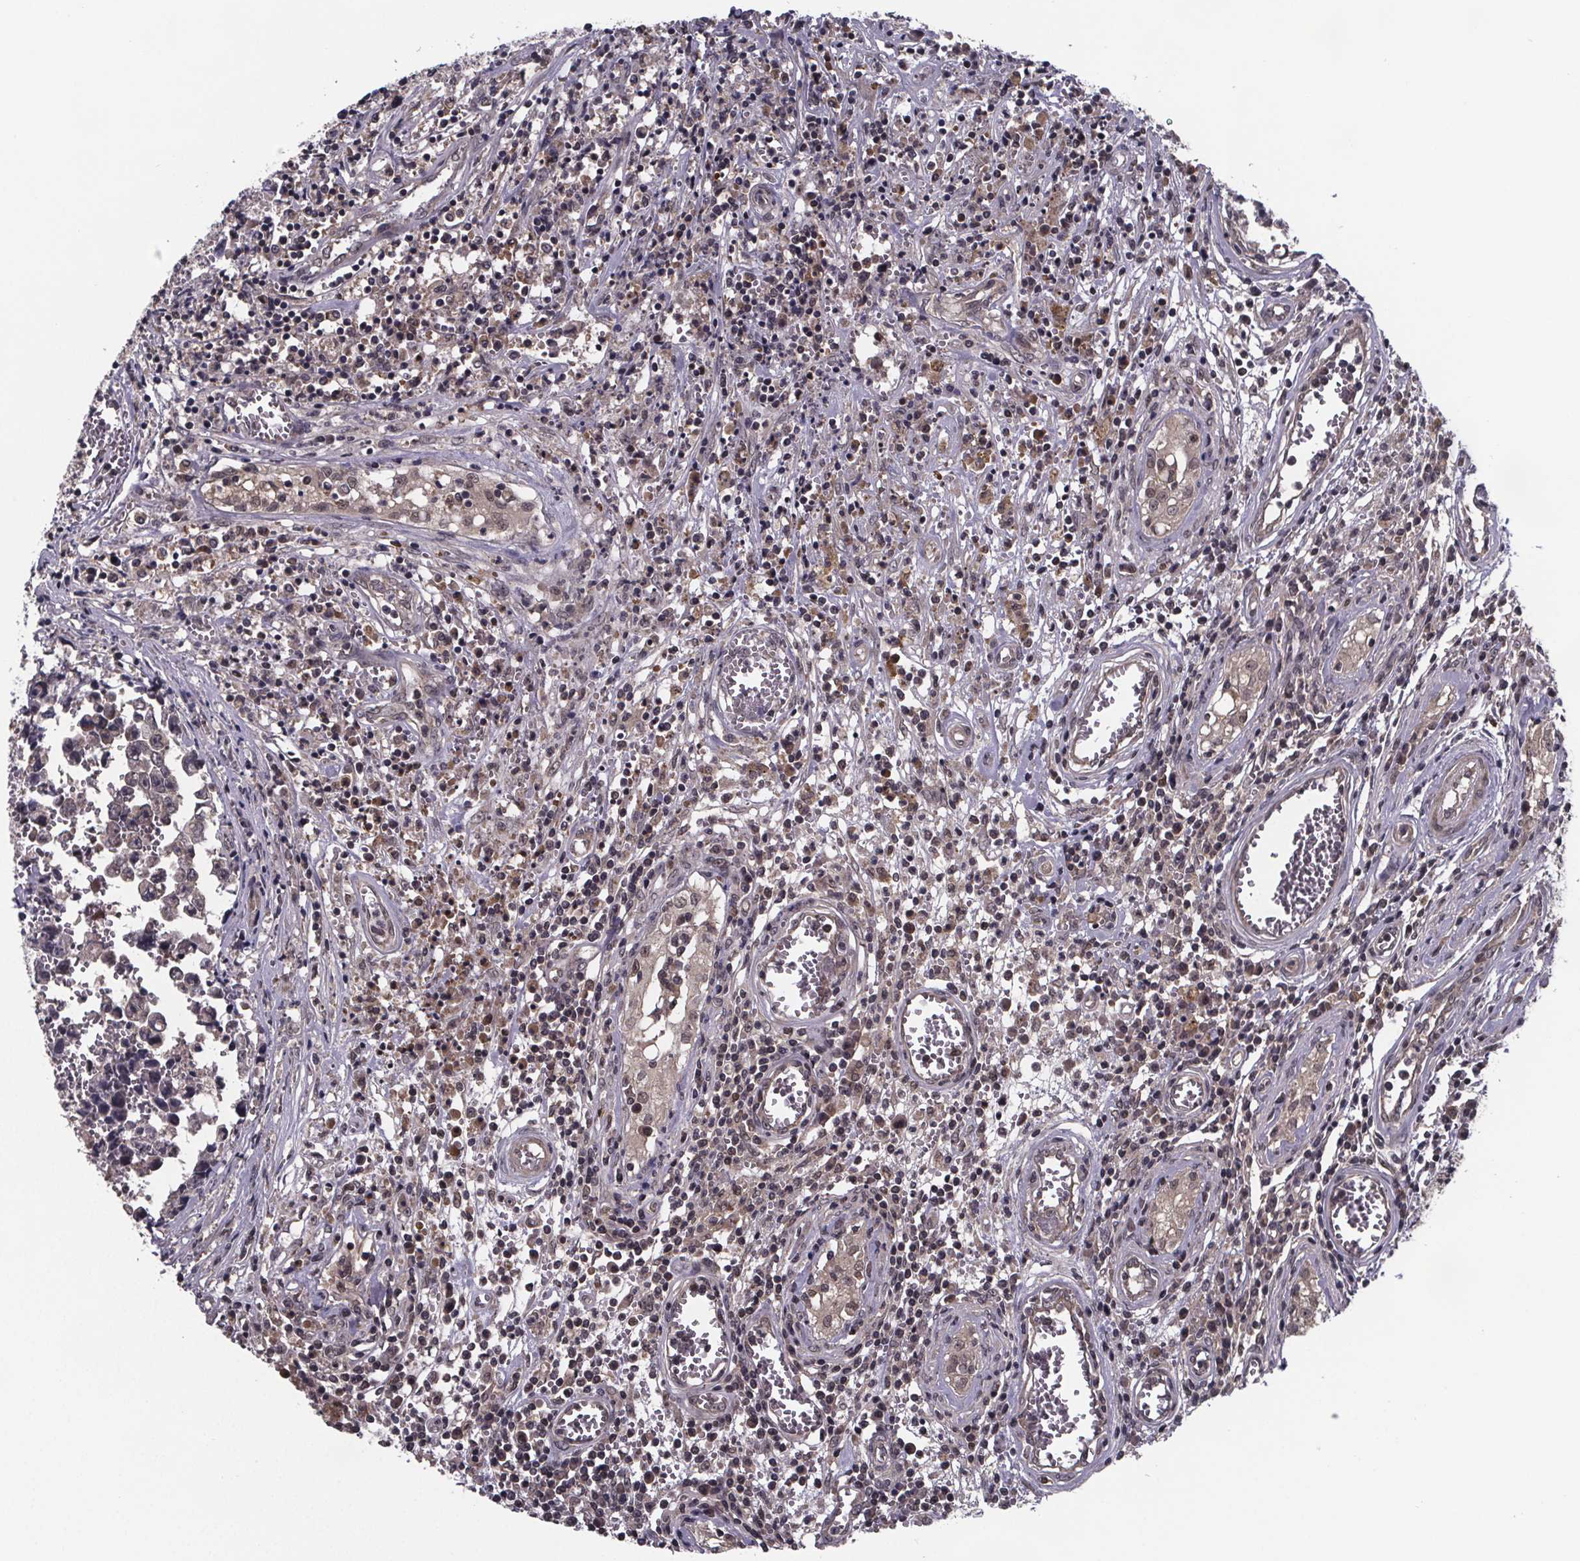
{"staining": {"intensity": "negative", "quantity": "none", "location": "none"}, "tissue": "testis cancer", "cell_type": "Tumor cells", "image_type": "cancer", "snomed": [{"axis": "morphology", "description": "Carcinoma, Embryonal, NOS"}, {"axis": "topography", "description": "Testis"}], "caption": "This histopathology image is of embryonal carcinoma (testis) stained with immunohistochemistry to label a protein in brown with the nuclei are counter-stained blue. There is no expression in tumor cells.", "gene": "FN3KRP", "patient": {"sex": "male", "age": 36}}